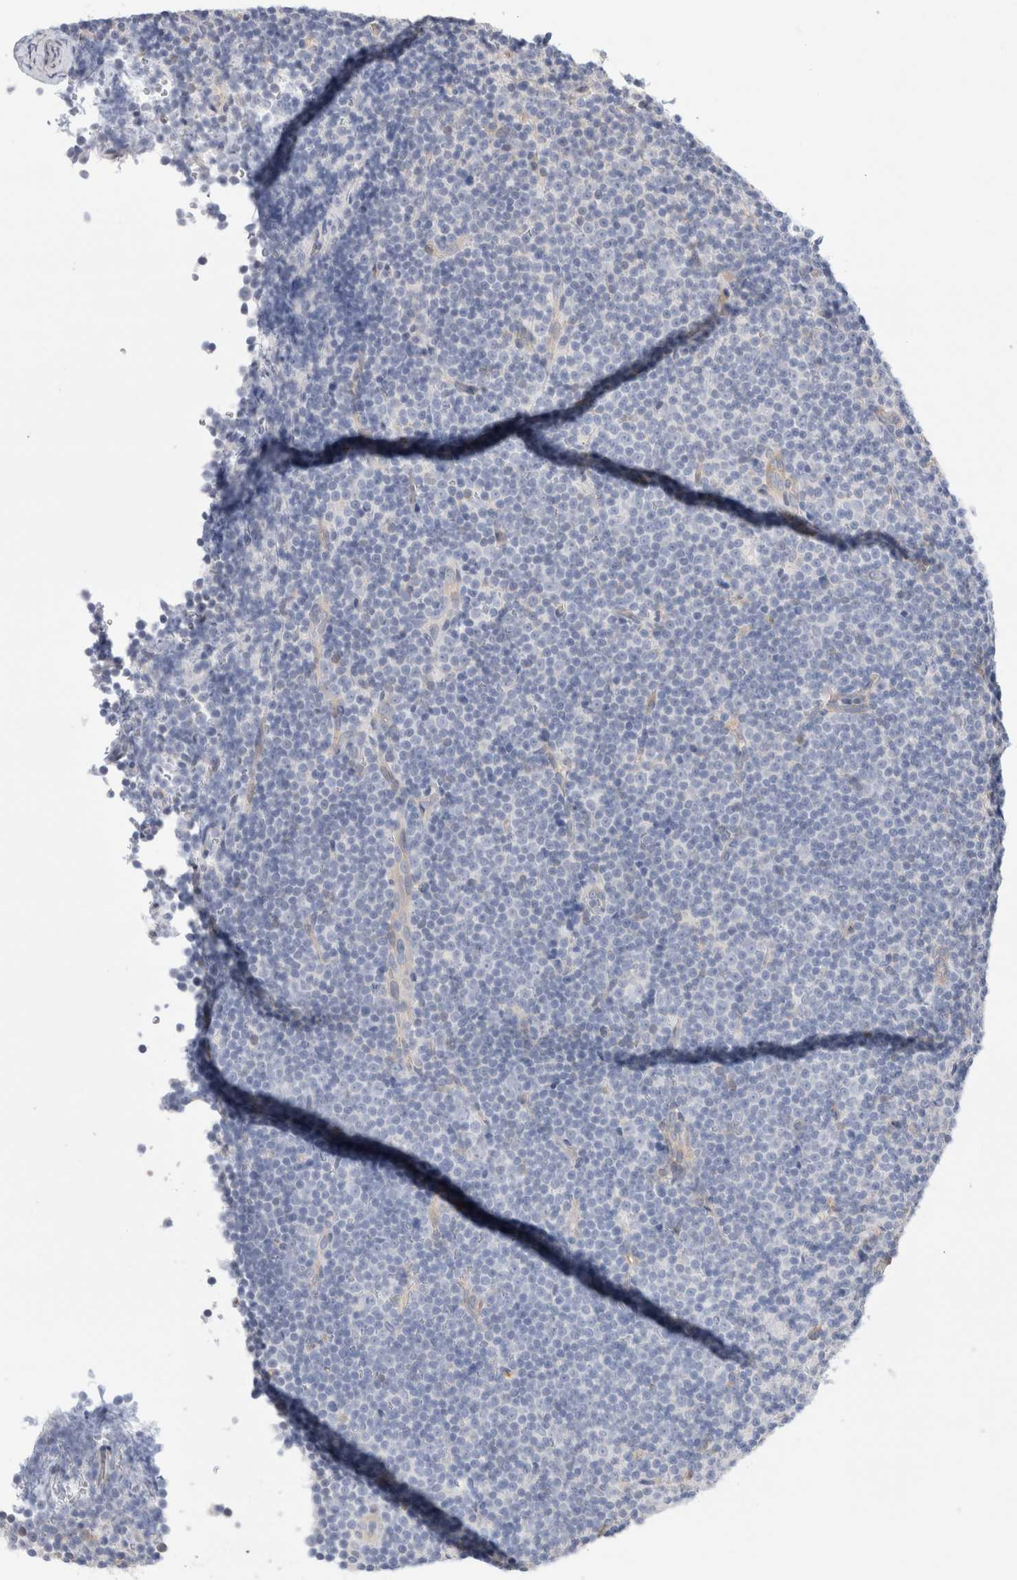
{"staining": {"intensity": "negative", "quantity": "none", "location": "none"}, "tissue": "lymphoma", "cell_type": "Tumor cells", "image_type": "cancer", "snomed": [{"axis": "morphology", "description": "Malignant lymphoma, non-Hodgkin's type, Low grade"}, {"axis": "topography", "description": "Lymph node"}], "caption": "There is no significant expression in tumor cells of lymphoma. The staining is performed using DAB (3,3'-diaminobenzidine) brown chromogen with nuclei counter-stained in using hematoxylin.", "gene": "CAPN2", "patient": {"sex": "female", "age": 67}}